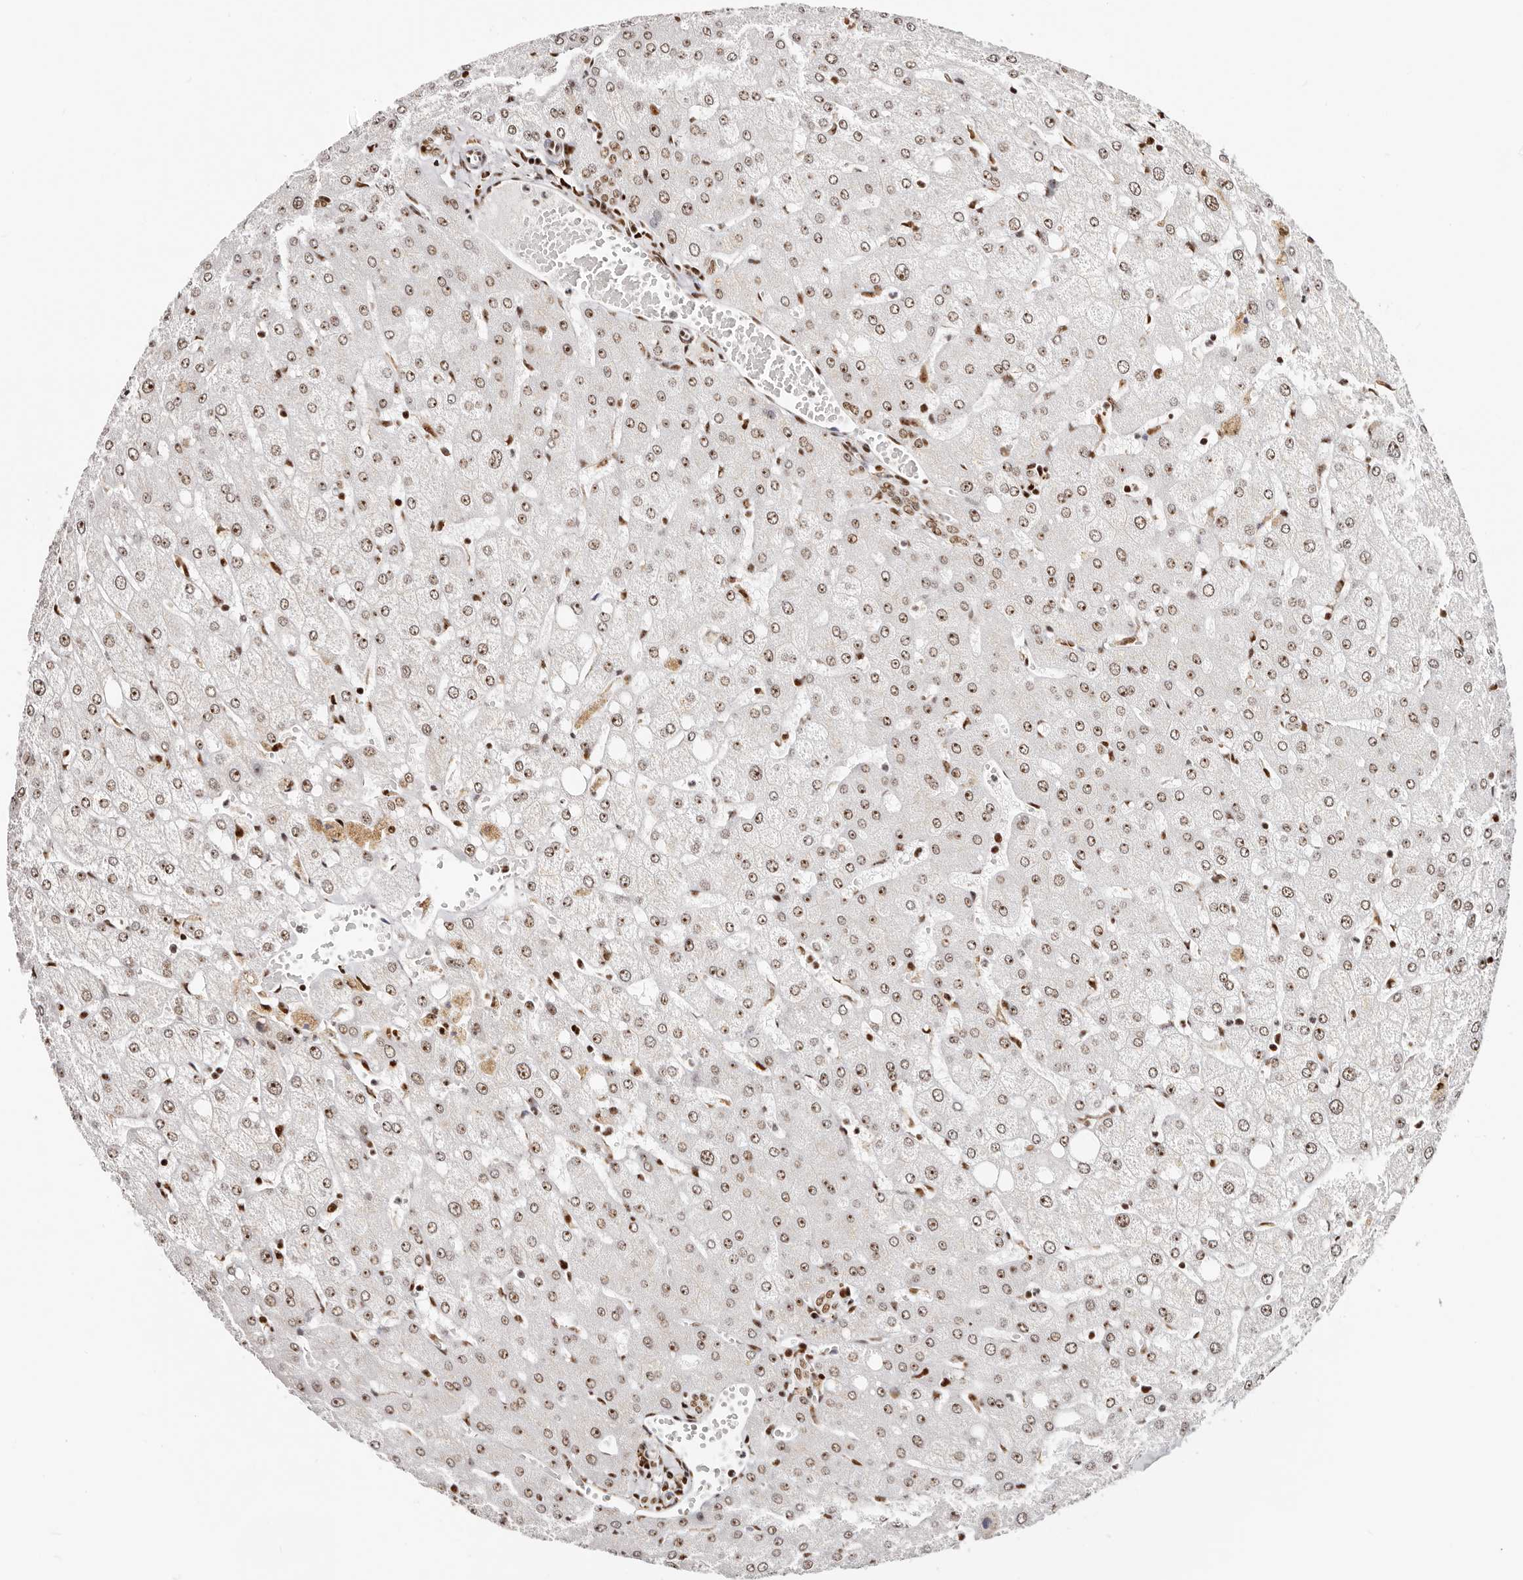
{"staining": {"intensity": "moderate", "quantity": ">75%", "location": "nuclear"}, "tissue": "liver", "cell_type": "Cholangiocytes", "image_type": "normal", "snomed": [{"axis": "morphology", "description": "Normal tissue, NOS"}, {"axis": "topography", "description": "Liver"}], "caption": "Protein expression analysis of benign human liver reveals moderate nuclear staining in about >75% of cholangiocytes.", "gene": "IQGAP3", "patient": {"sex": "female", "age": 54}}